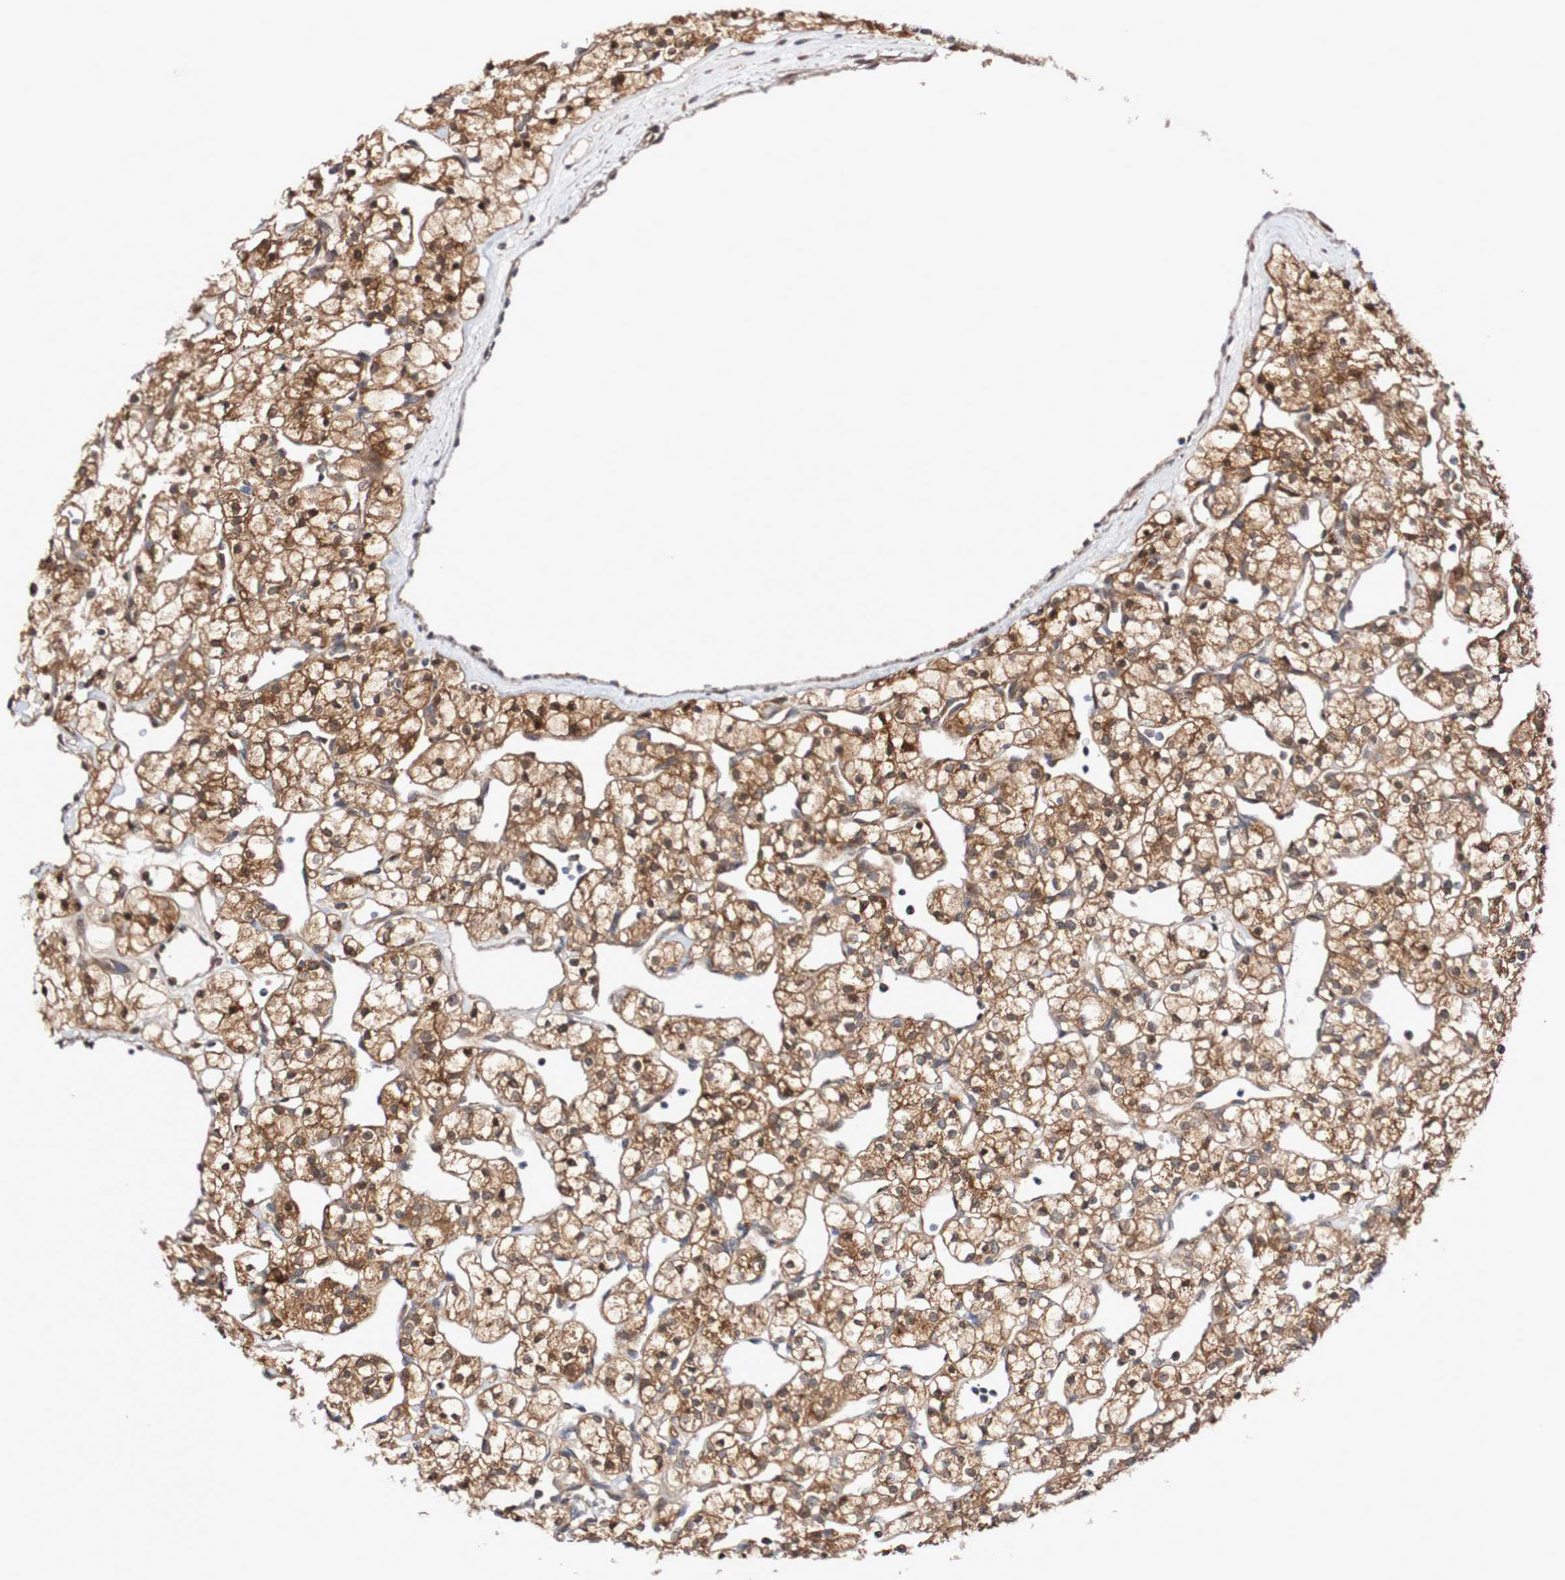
{"staining": {"intensity": "moderate", "quantity": ">75%", "location": "cytoplasmic/membranous,nuclear"}, "tissue": "renal cancer", "cell_type": "Tumor cells", "image_type": "cancer", "snomed": [{"axis": "morphology", "description": "Adenocarcinoma, NOS"}, {"axis": "topography", "description": "Kidney"}], "caption": "IHC of human renal adenocarcinoma shows medium levels of moderate cytoplasmic/membranous and nuclear positivity in approximately >75% of tumor cells.", "gene": "PHPT1", "patient": {"sex": "female", "age": 60}}